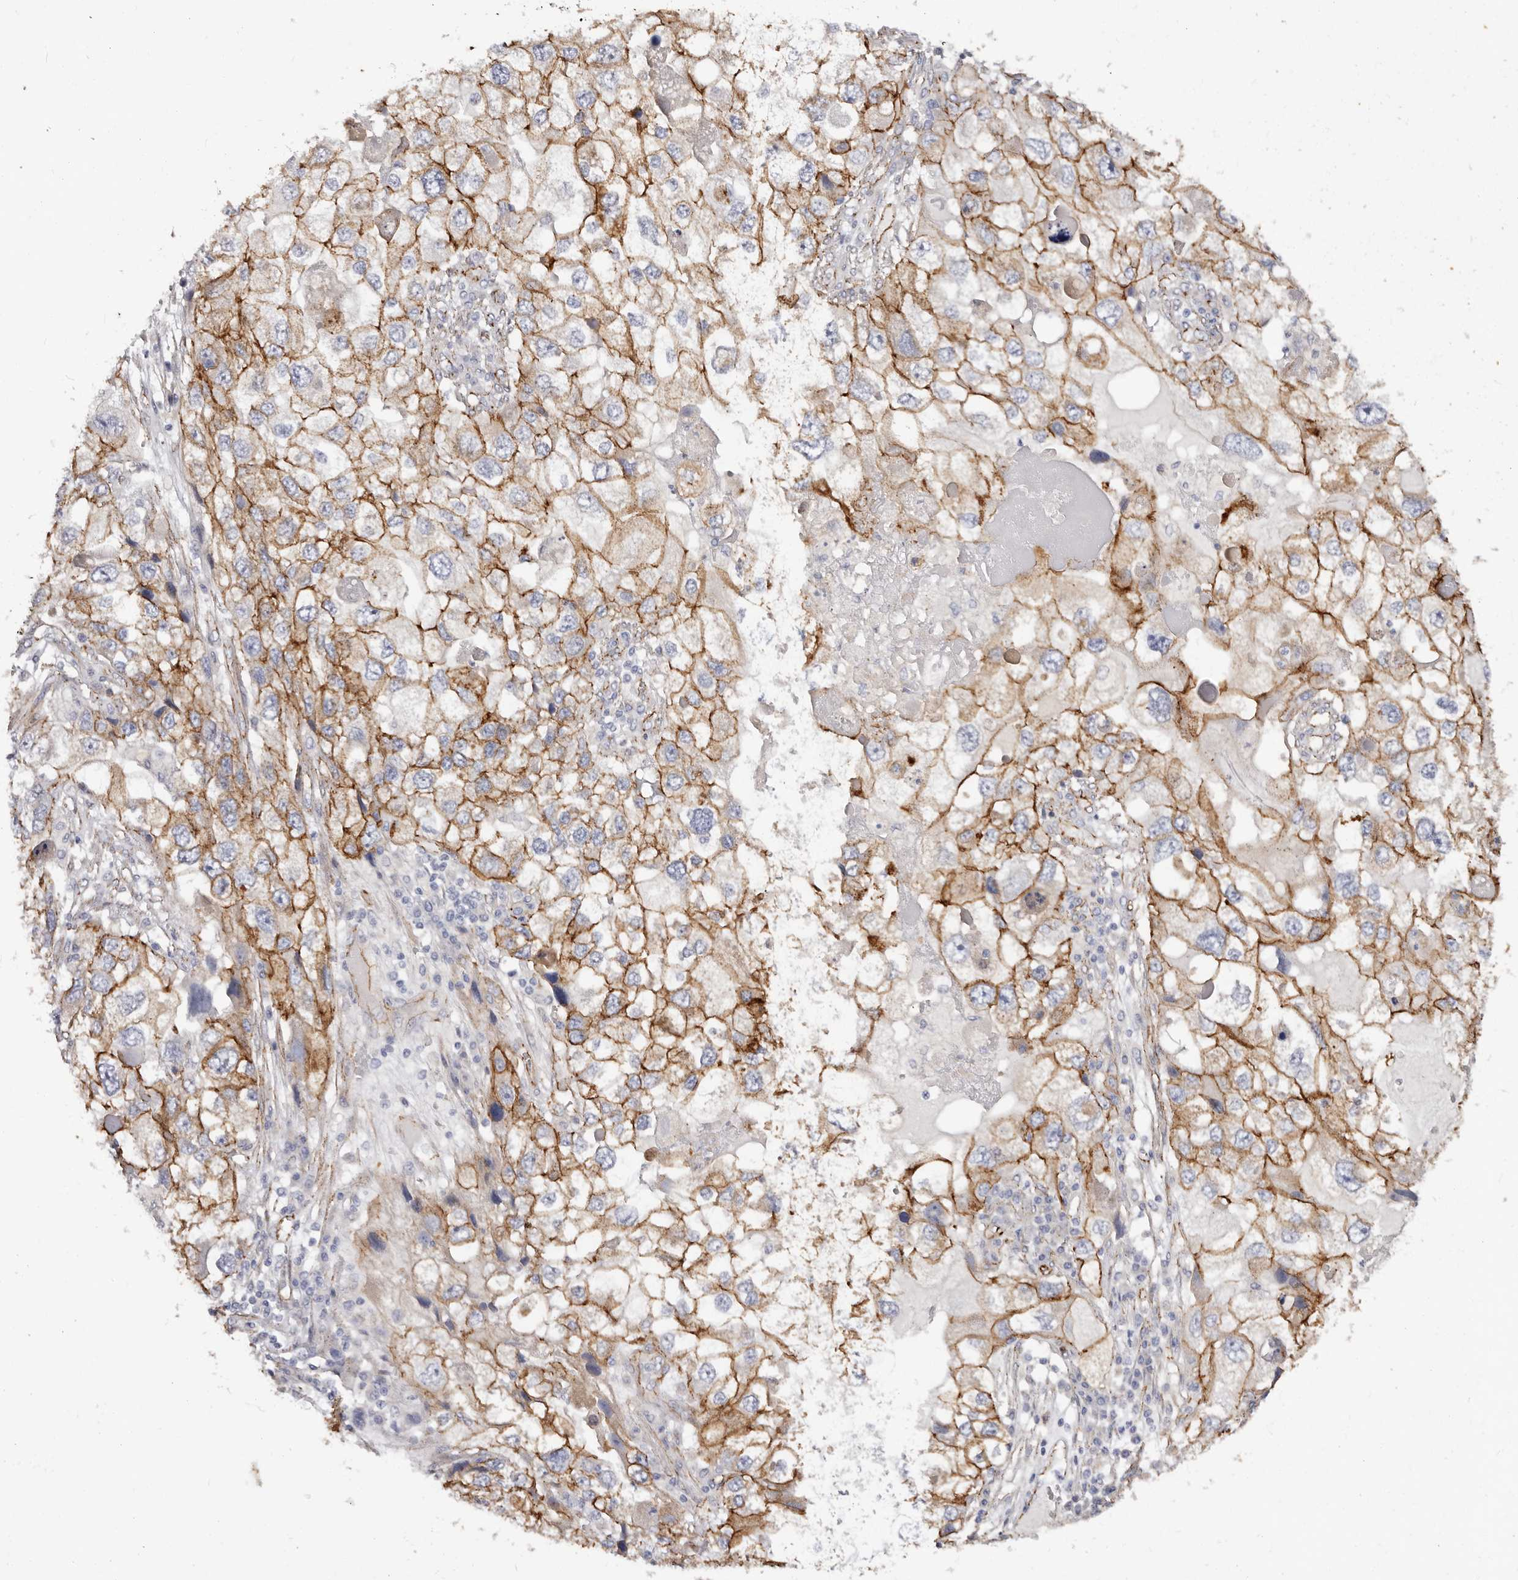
{"staining": {"intensity": "strong", "quantity": ">75%", "location": "cytoplasmic/membranous"}, "tissue": "endometrial cancer", "cell_type": "Tumor cells", "image_type": "cancer", "snomed": [{"axis": "morphology", "description": "Adenocarcinoma, NOS"}, {"axis": "topography", "description": "Endometrium"}], "caption": "A high-resolution photomicrograph shows IHC staining of endometrial cancer, which exhibits strong cytoplasmic/membranous positivity in about >75% of tumor cells.", "gene": "CTNNB1", "patient": {"sex": "female", "age": 49}}